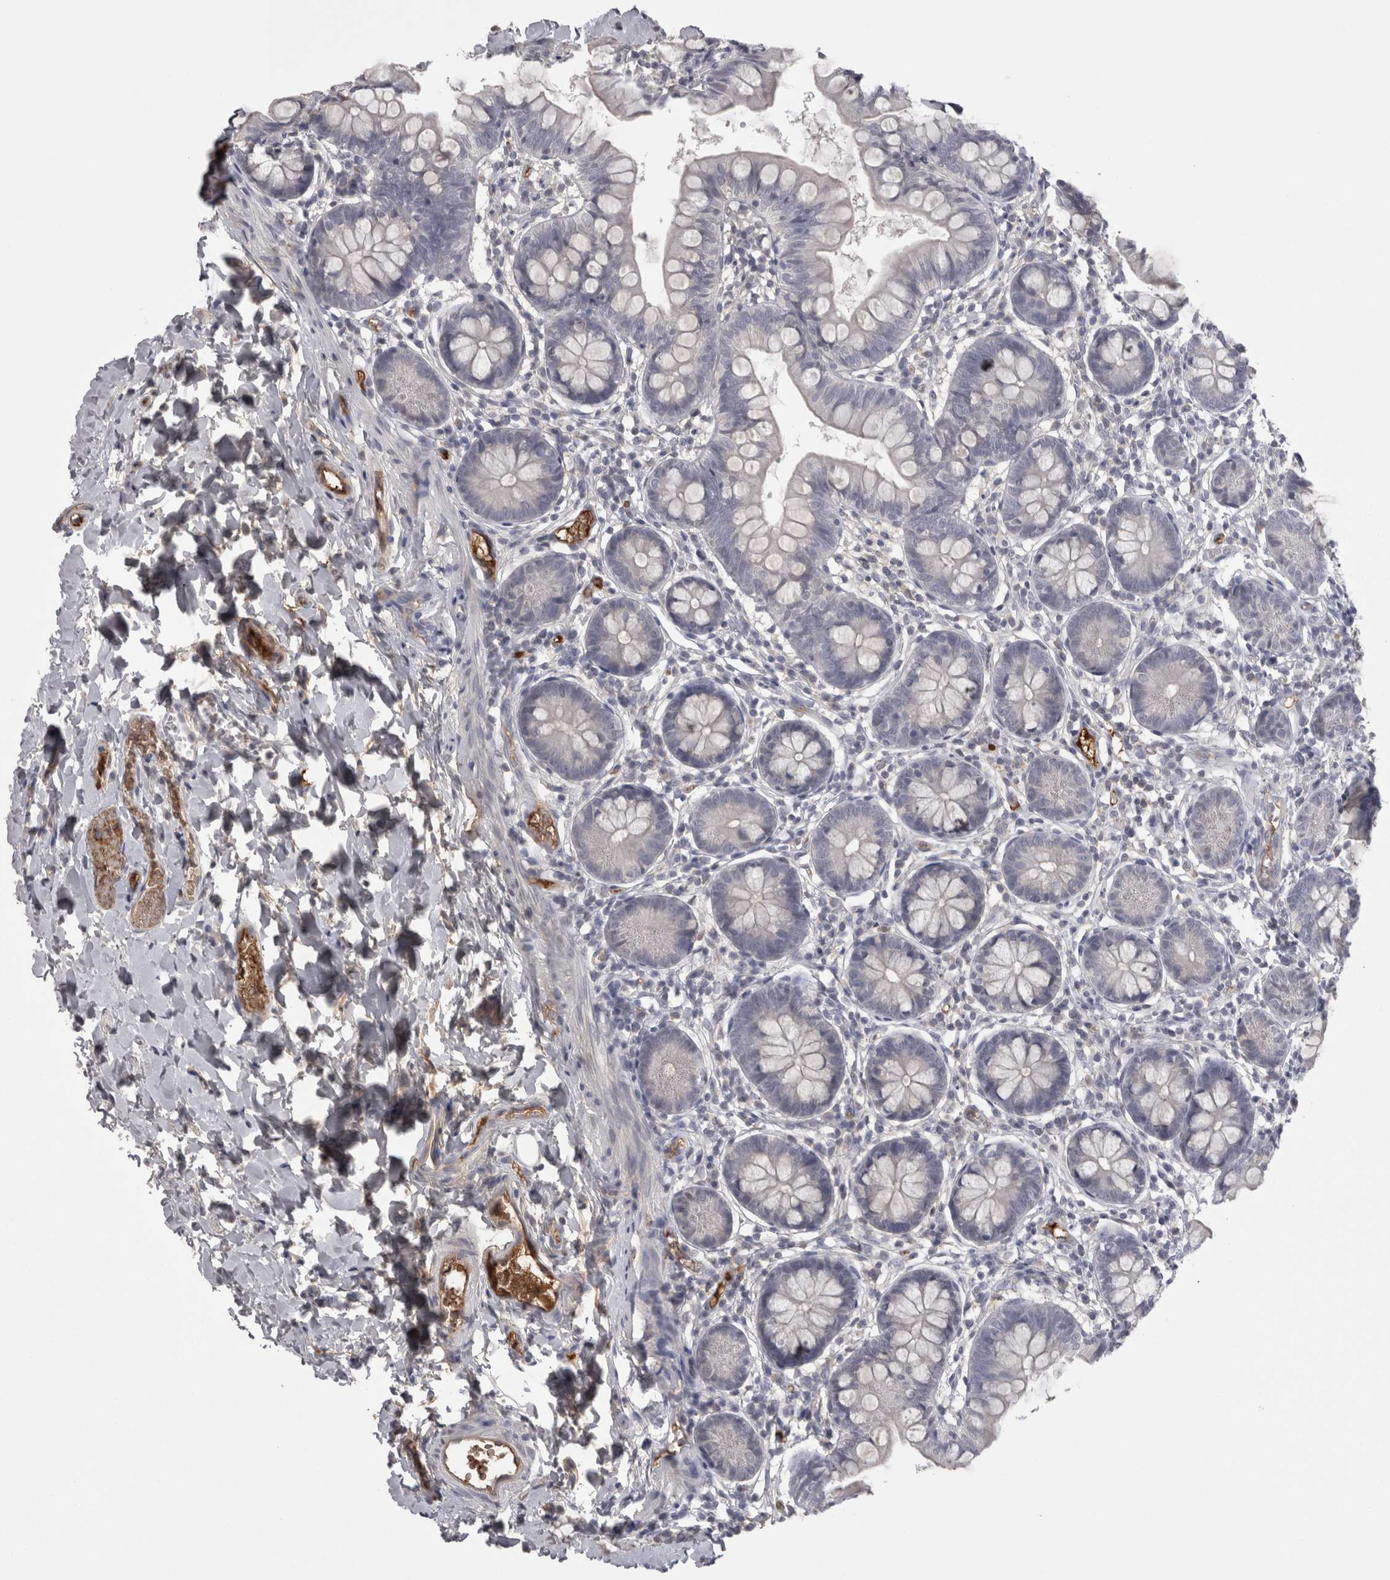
{"staining": {"intensity": "negative", "quantity": "none", "location": "none"}, "tissue": "small intestine", "cell_type": "Glandular cells", "image_type": "normal", "snomed": [{"axis": "morphology", "description": "Normal tissue, NOS"}, {"axis": "topography", "description": "Small intestine"}], "caption": "Glandular cells are negative for brown protein staining in normal small intestine. (DAB immunohistochemistry, high magnification).", "gene": "SAA4", "patient": {"sex": "male", "age": 7}}